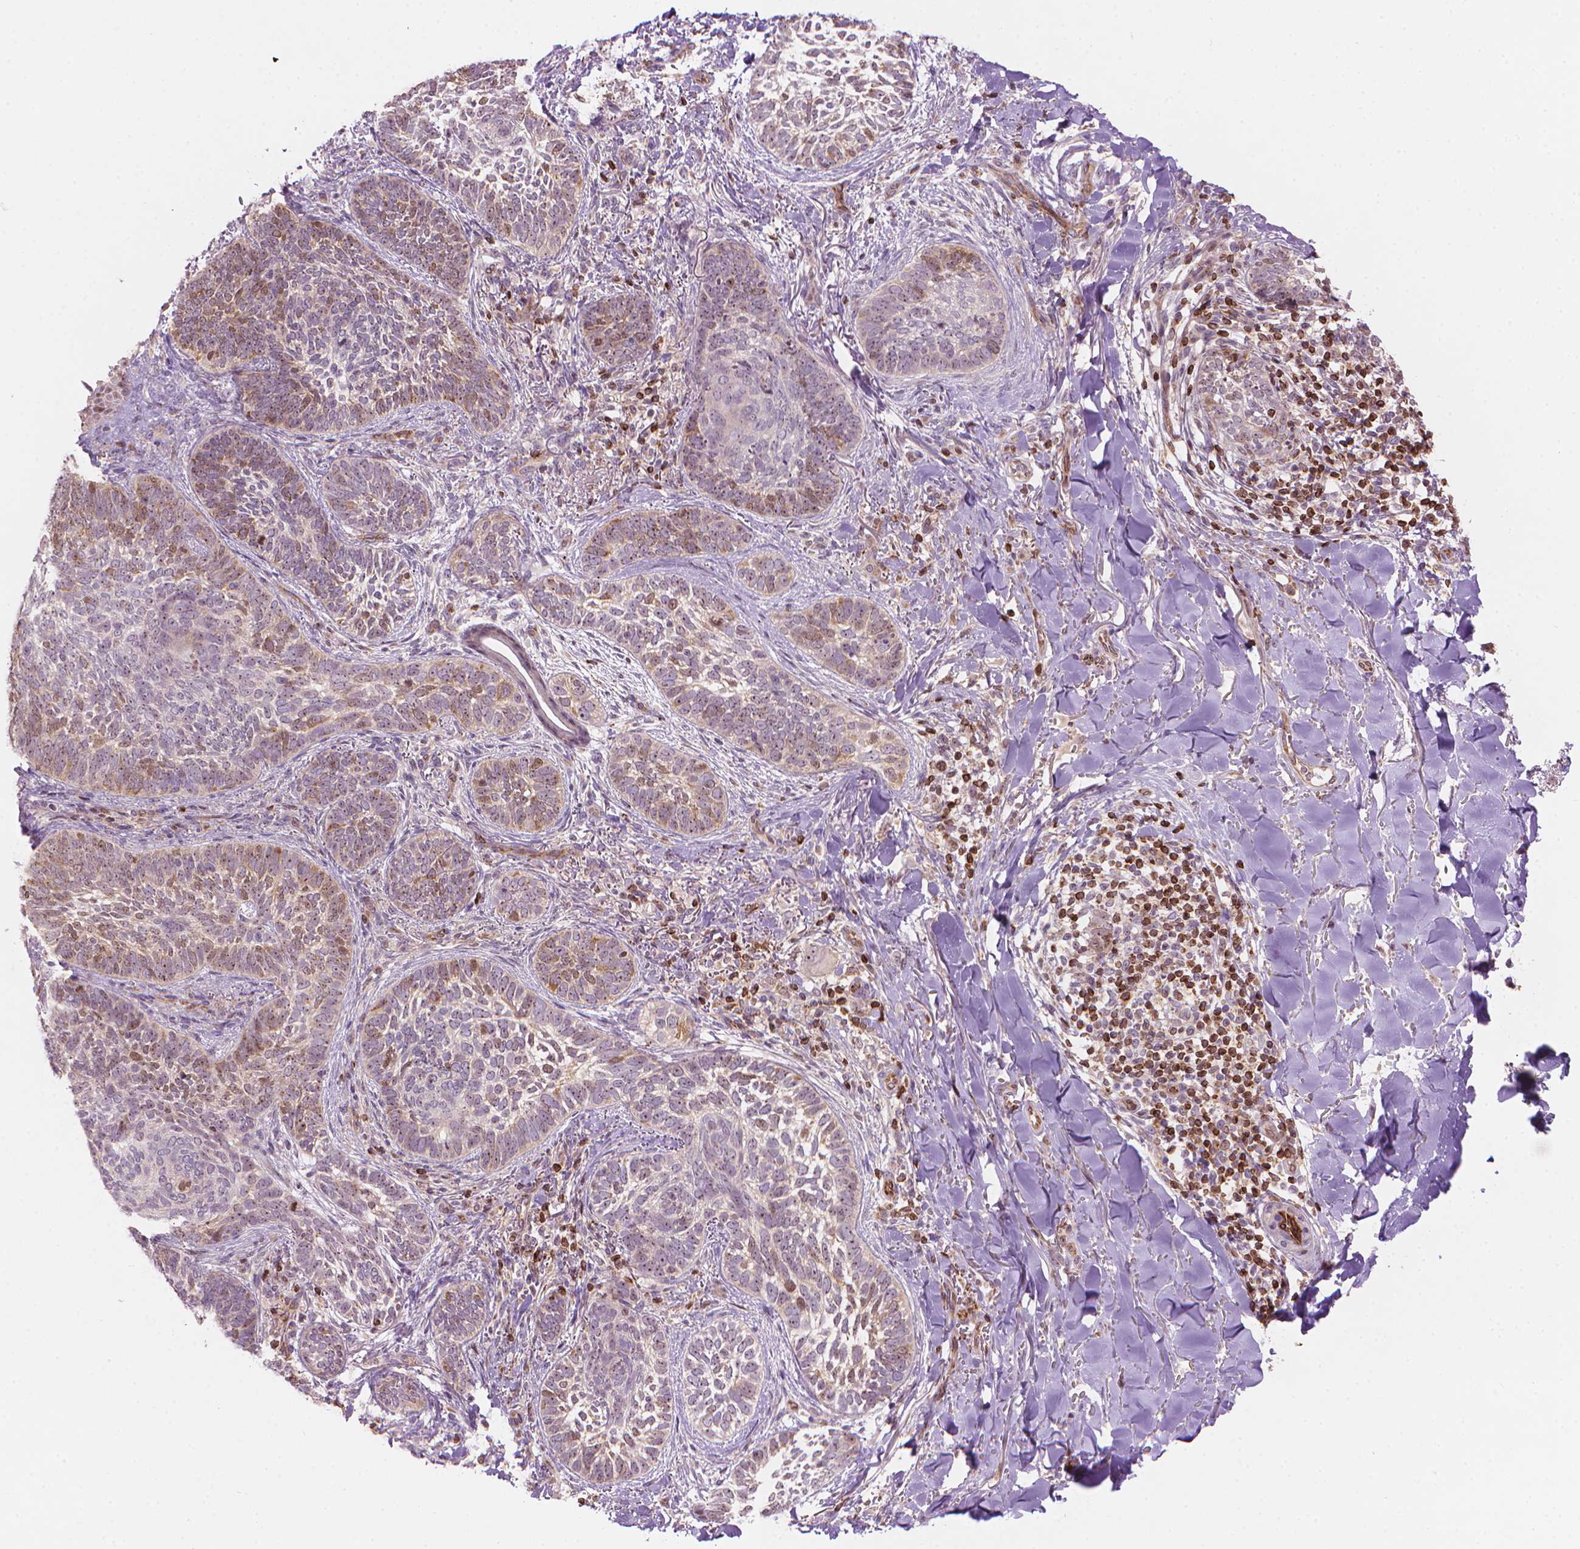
{"staining": {"intensity": "weak", "quantity": "25%-75%", "location": "cytoplasmic/membranous,nuclear"}, "tissue": "skin cancer", "cell_type": "Tumor cells", "image_type": "cancer", "snomed": [{"axis": "morphology", "description": "Normal tissue, NOS"}, {"axis": "morphology", "description": "Basal cell carcinoma"}, {"axis": "topography", "description": "Skin"}], "caption": "Basal cell carcinoma (skin) tissue shows weak cytoplasmic/membranous and nuclear staining in about 25%-75% of tumor cells, visualized by immunohistochemistry. (DAB IHC, brown staining for protein, blue staining for nuclei).", "gene": "SMC2", "patient": {"sex": "male", "age": 46}}